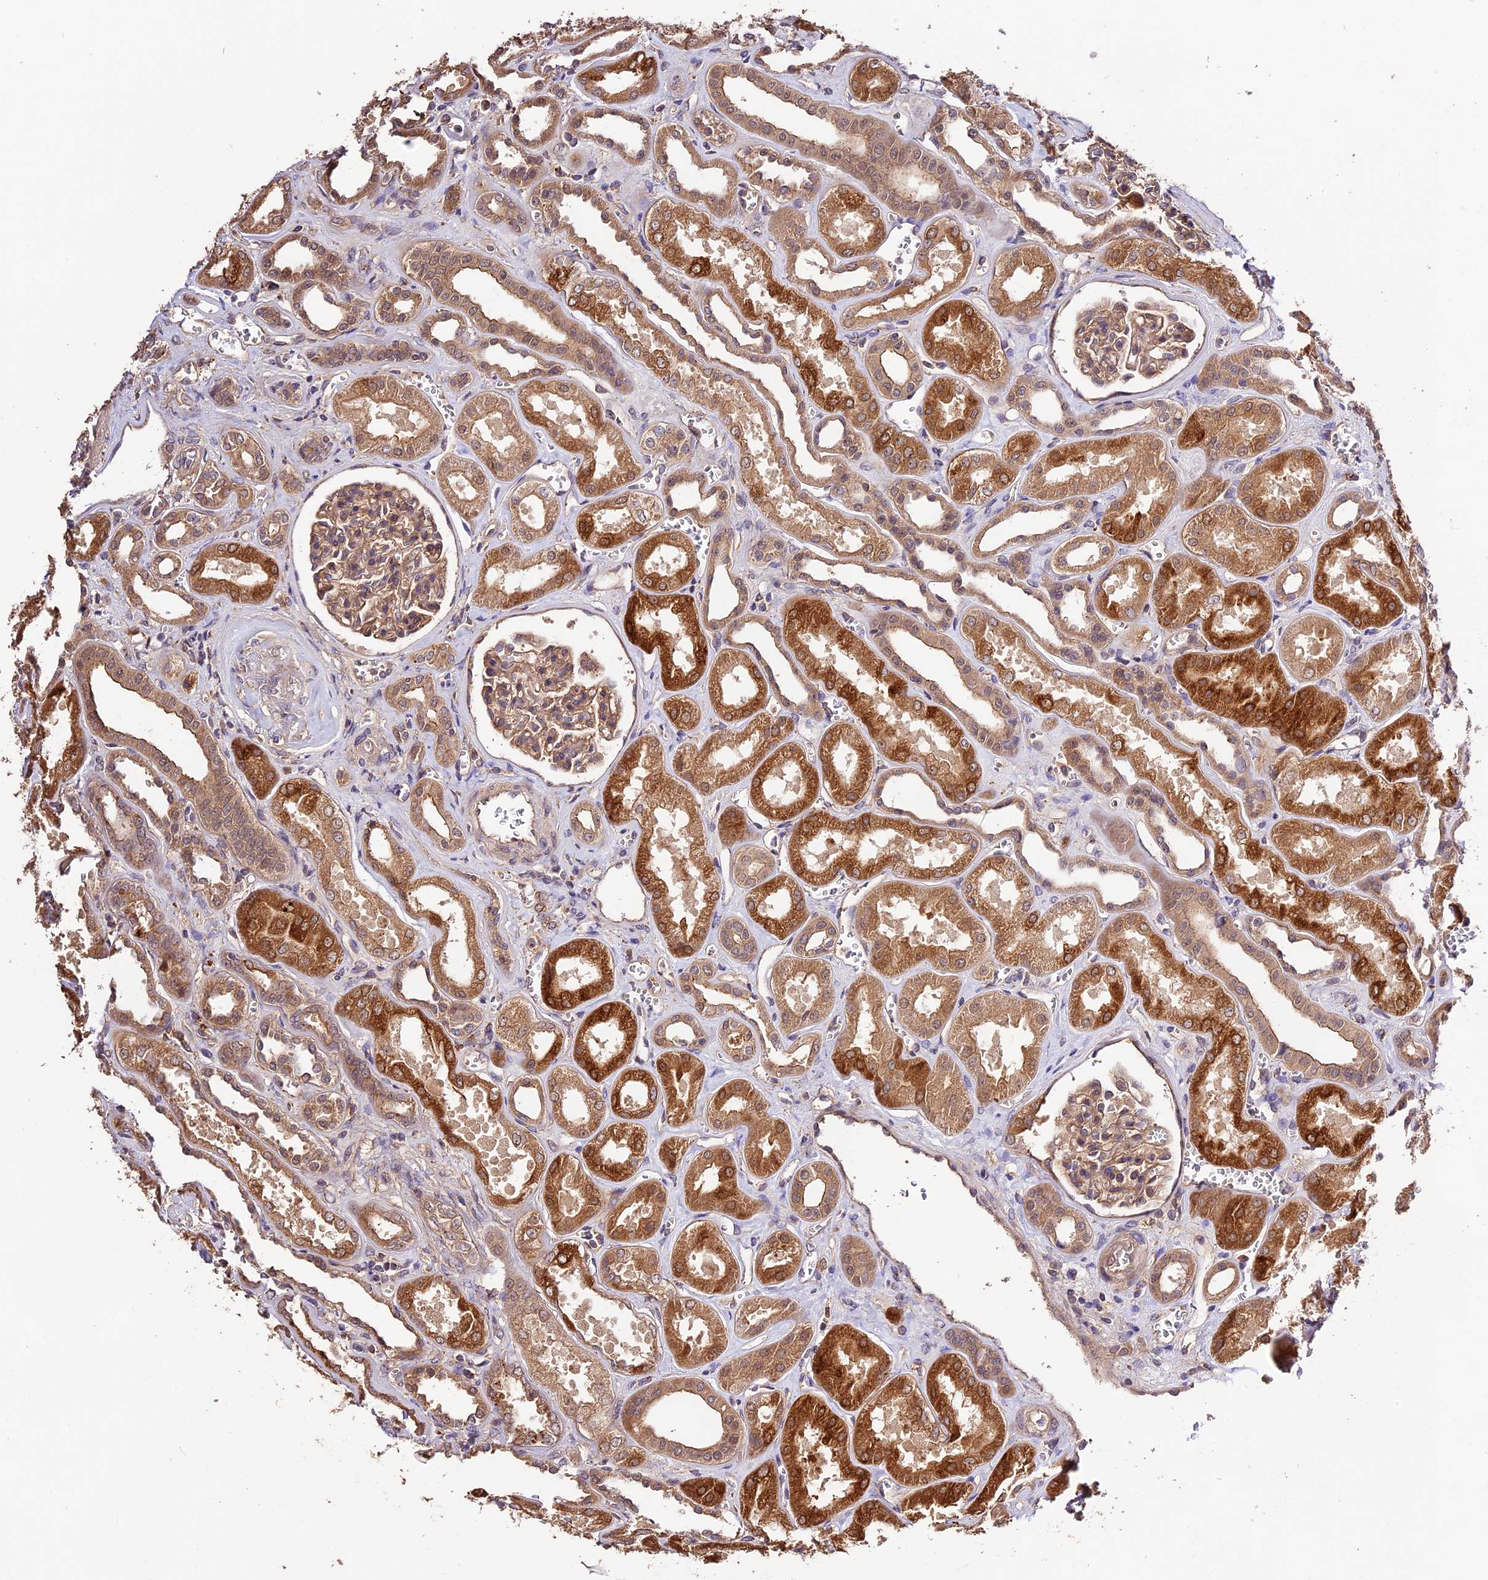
{"staining": {"intensity": "moderate", "quantity": ">75%", "location": "cytoplasmic/membranous"}, "tissue": "kidney", "cell_type": "Cells in glomeruli", "image_type": "normal", "snomed": [{"axis": "morphology", "description": "Normal tissue, NOS"}, {"axis": "morphology", "description": "Adenocarcinoma, NOS"}, {"axis": "topography", "description": "Kidney"}], "caption": "Immunohistochemical staining of unremarkable kidney exhibits >75% levels of moderate cytoplasmic/membranous protein expression in approximately >75% of cells in glomeruli. Immunohistochemistry (ihc) stains the protein in brown and the nuclei are stained blue.", "gene": "CES3", "patient": {"sex": "female", "age": 68}}